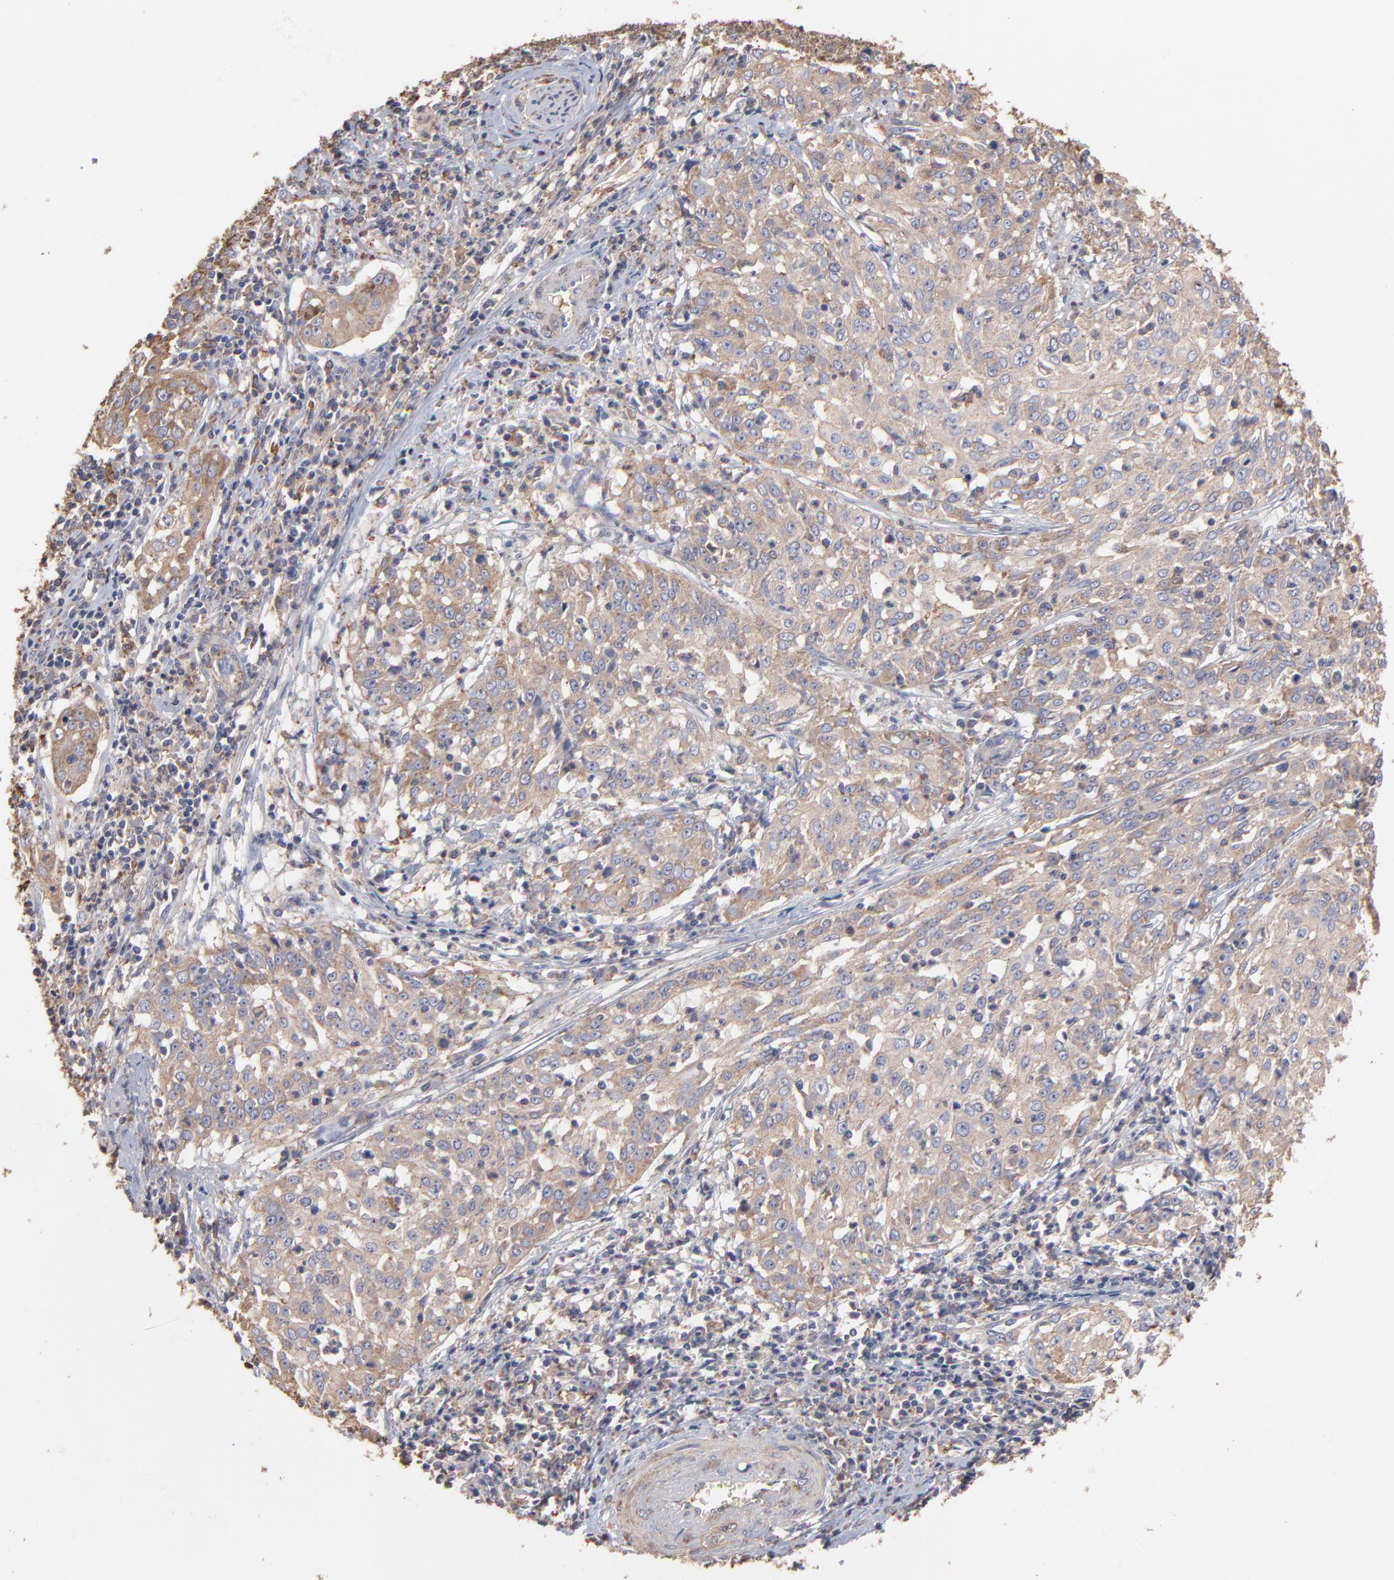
{"staining": {"intensity": "weak", "quantity": ">75%", "location": "cytoplasmic/membranous"}, "tissue": "cervical cancer", "cell_type": "Tumor cells", "image_type": "cancer", "snomed": [{"axis": "morphology", "description": "Squamous cell carcinoma, NOS"}, {"axis": "topography", "description": "Cervix"}], "caption": "Cervical cancer (squamous cell carcinoma) stained with a brown dye shows weak cytoplasmic/membranous positive positivity in approximately >75% of tumor cells.", "gene": "TANGO2", "patient": {"sex": "female", "age": 39}}